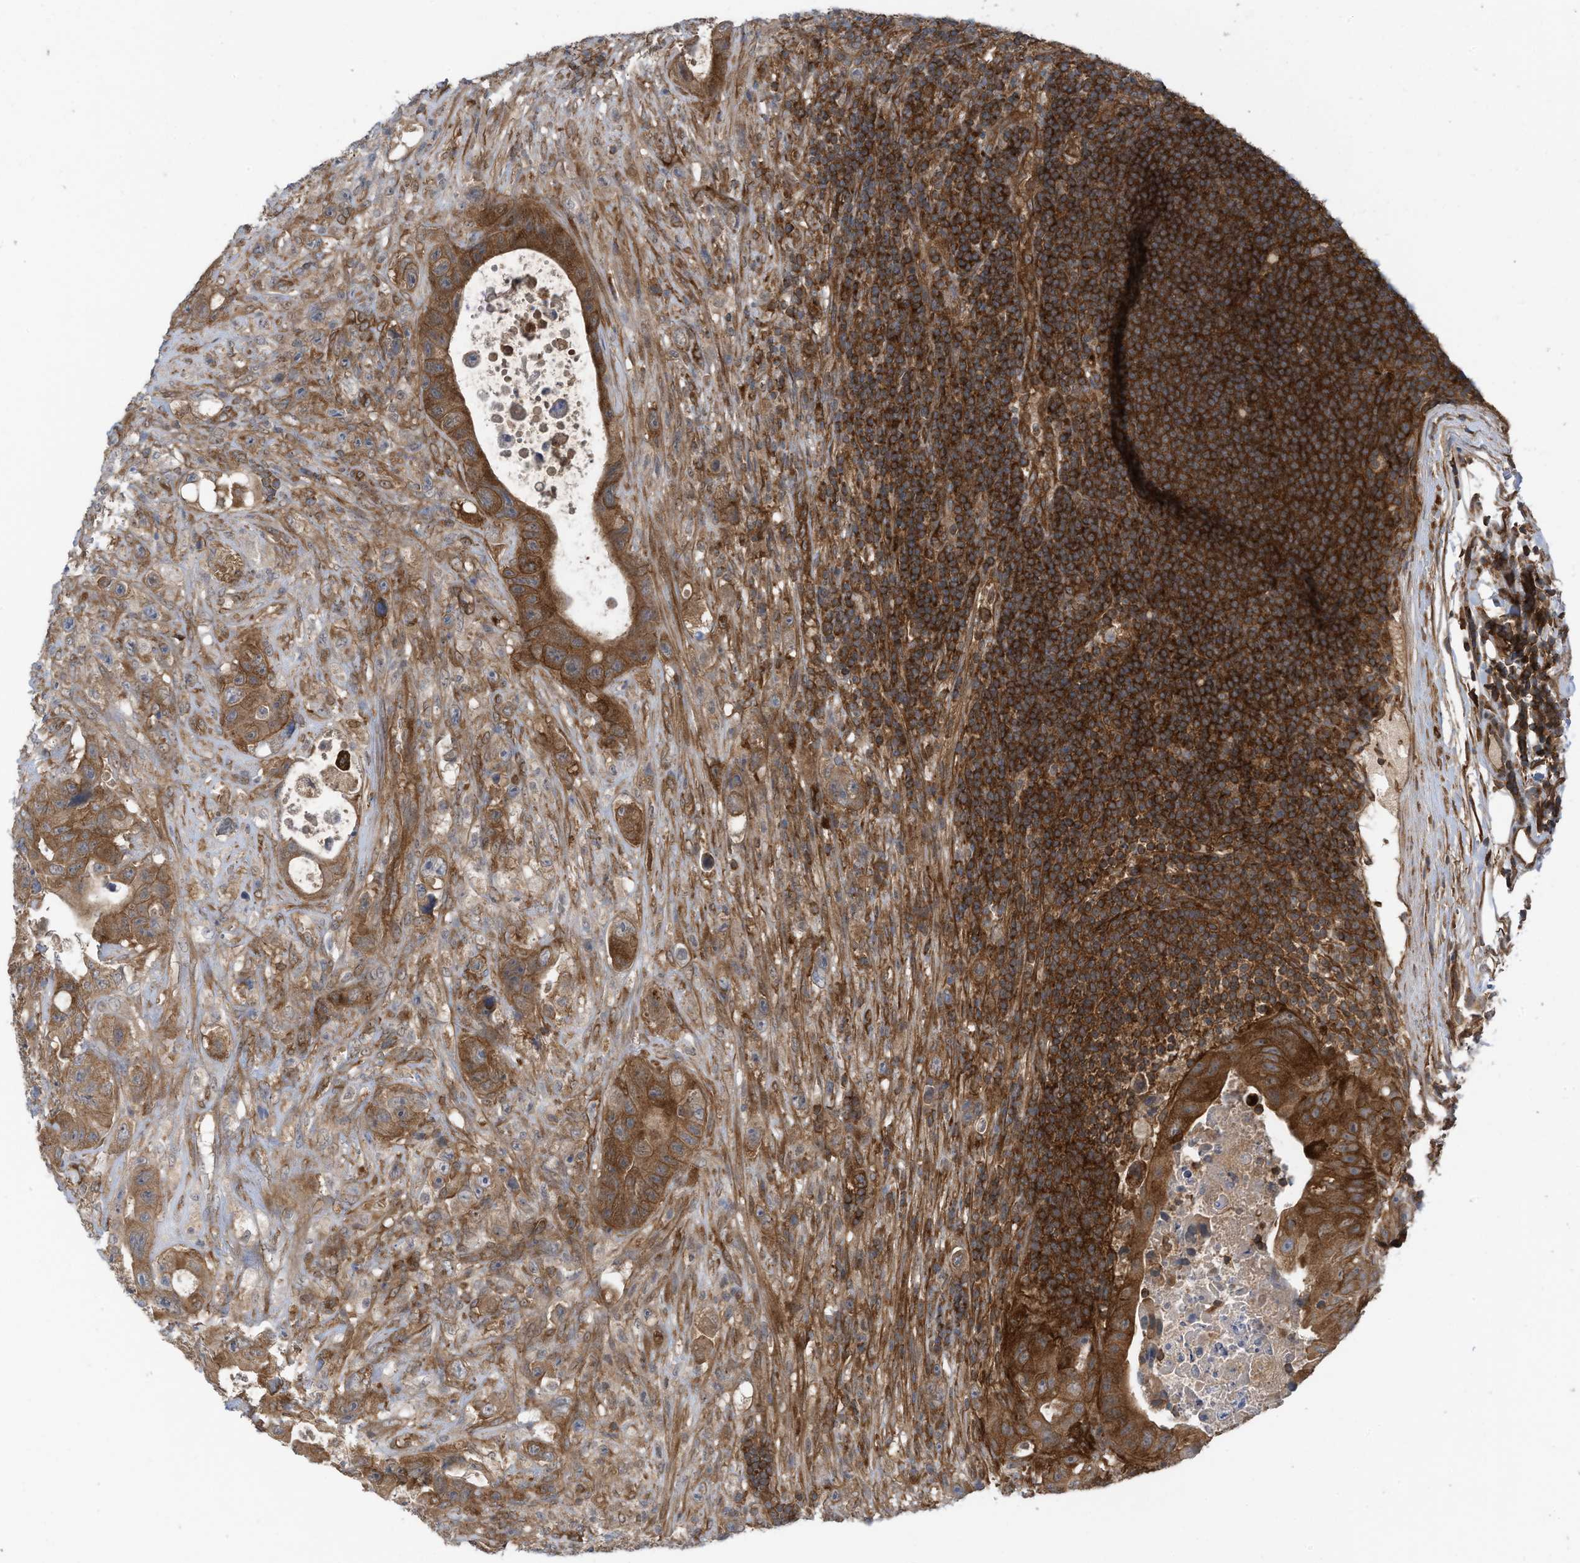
{"staining": {"intensity": "strong", "quantity": ">75%", "location": "cytoplasmic/membranous"}, "tissue": "colorectal cancer", "cell_type": "Tumor cells", "image_type": "cancer", "snomed": [{"axis": "morphology", "description": "Adenocarcinoma, NOS"}, {"axis": "topography", "description": "Colon"}], "caption": "Immunohistochemical staining of human adenocarcinoma (colorectal) reveals high levels of strong cytoplasmic/membranous expression in approximately >75% of tumor cells.", "gene": "REPS1", "patient": {"sex": "female", "age": 46}}